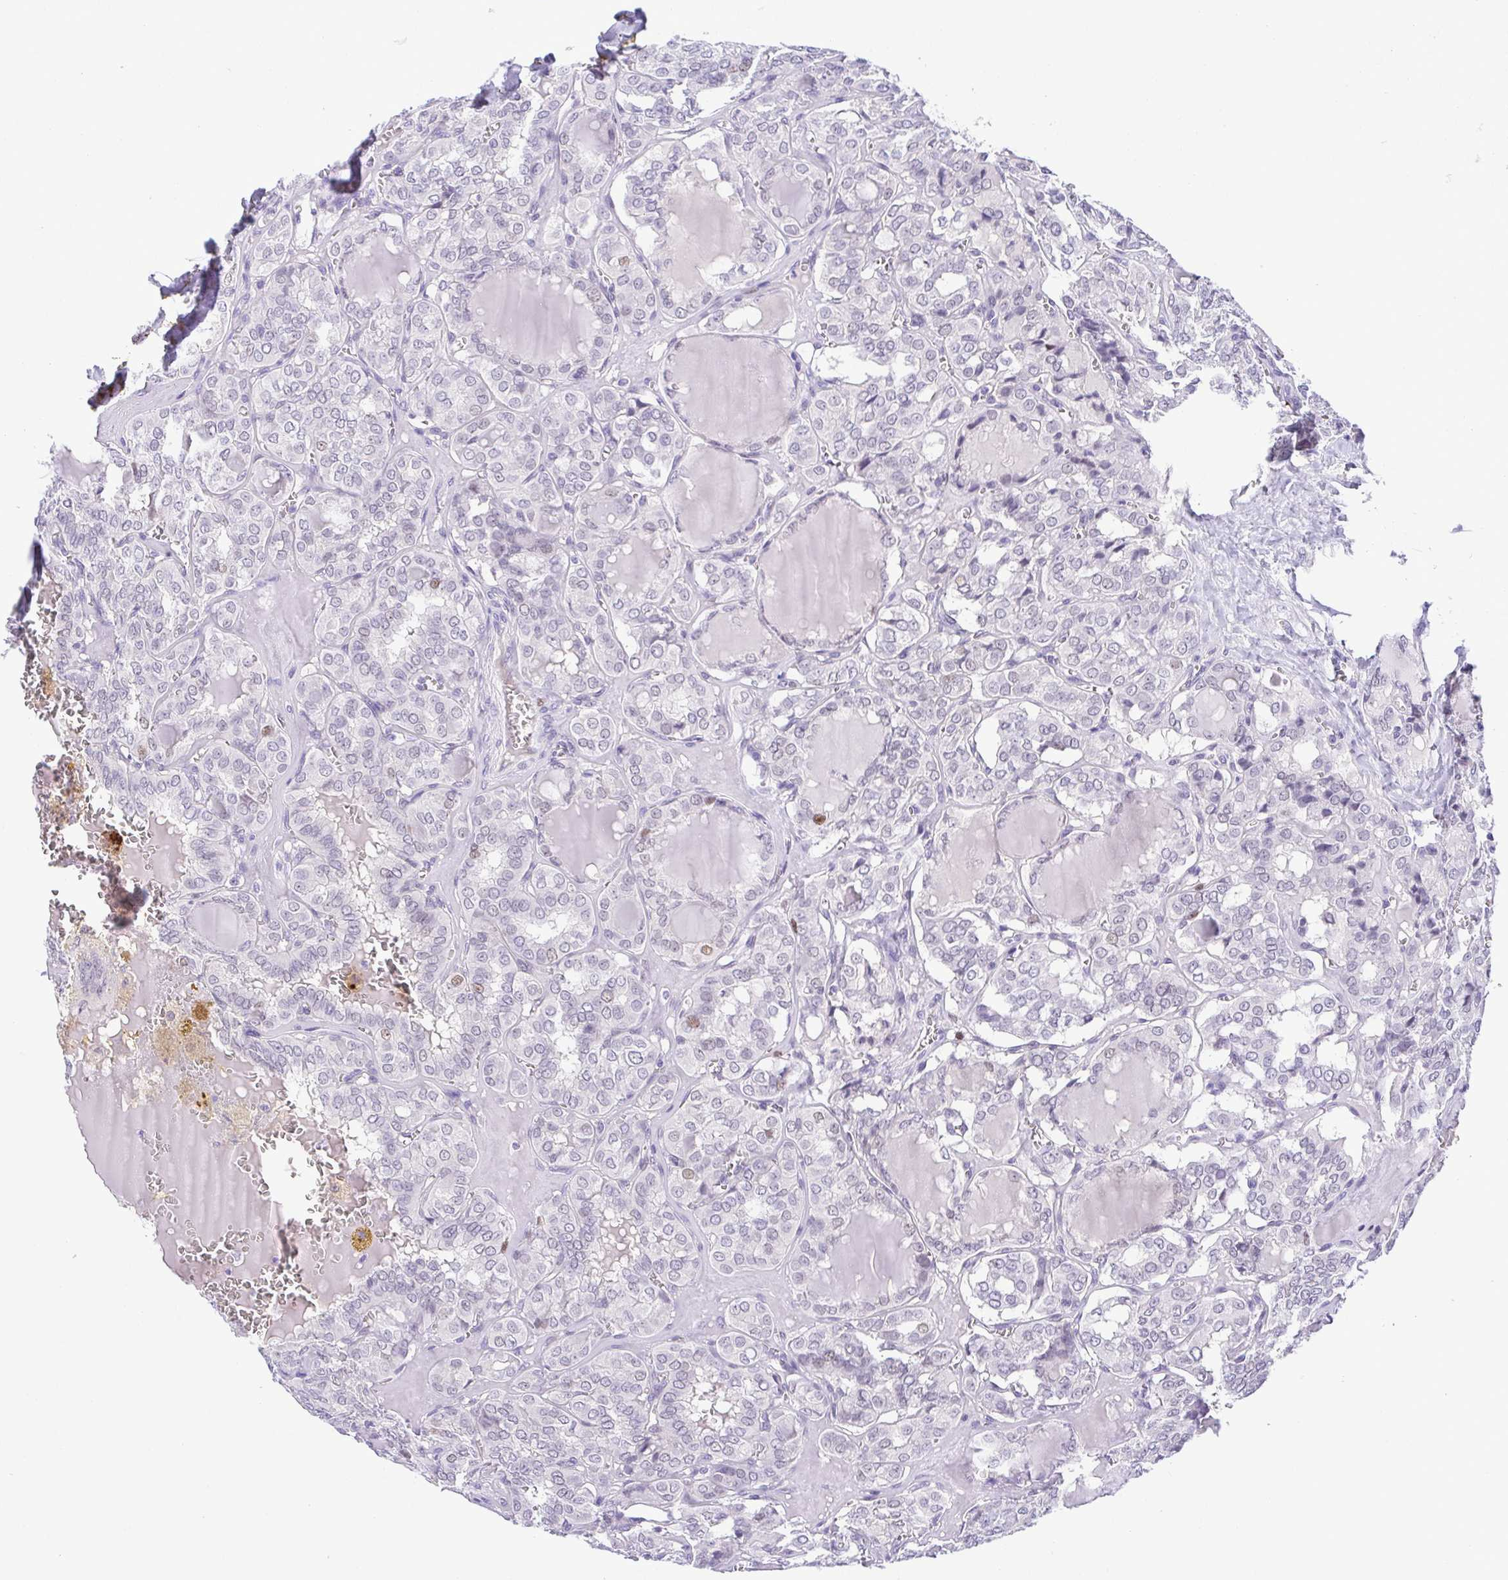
{"staining": {"intensity": "negative", "quantity": "none", "location": "none"}, "tissue": "thyroid cancer", "cell_type": "Tumor cells", "image_type": "cancer", "snomed": [{"axis": "morphology", "description": "Papillary adenocarcinoma, NOS"}, {"axis": "topography", "description": "Thyroid gland"}], "caption": "A histopathology image of thyroid papillary adenocarcinoma stained for a protein demonstrates no brown staining in tumor cells.", "gene": "TIPIN", "patient": {"sex": "female", "age": 41}}